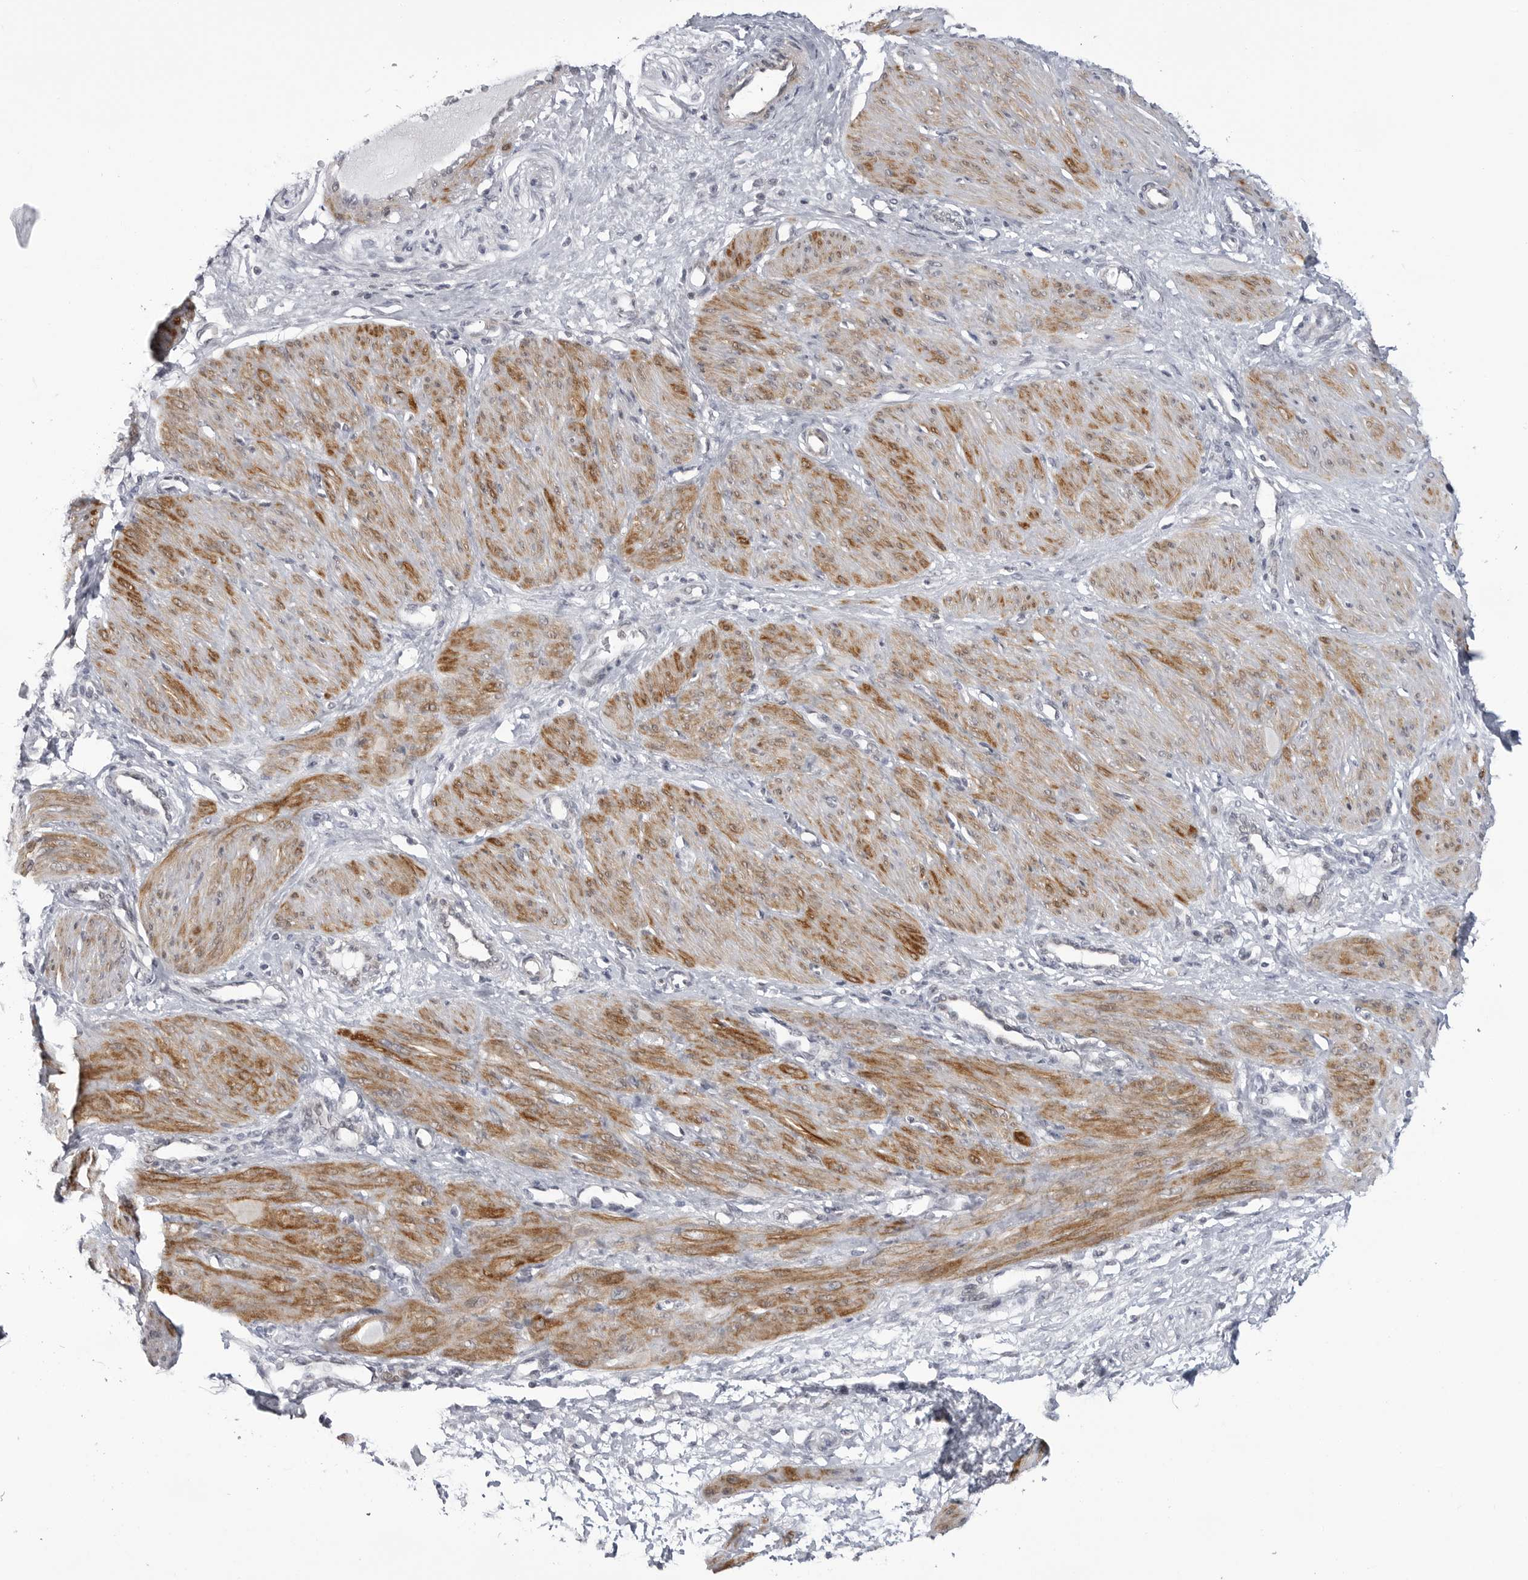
{"staining": {"intensity": "moderate", "quantity": ">75%", "location": "cytoplasmic/membranous"}, "tissue": "smooth muscle", "cell_type": "Smooth muscle cells", "image_type": "normal", "snomed": [{"axis": "morphology", "description": "Normal tissue, NOS"}, {"axis": "topography", "description": "Endometrium"}], "caption": "Protein expression analysis of normal smooth muscle displays moderate cytoplasmic/membranous staining in about >75% of smooth muscle cells. (Stains: DAB (3,3'-diaminobenzidine) in brown, nuclei in blue, Microscopy: brightfield microscopy at high magnification).", "gene": "ADAMTS5", "patient": {"sex": "female", "age": 33}}